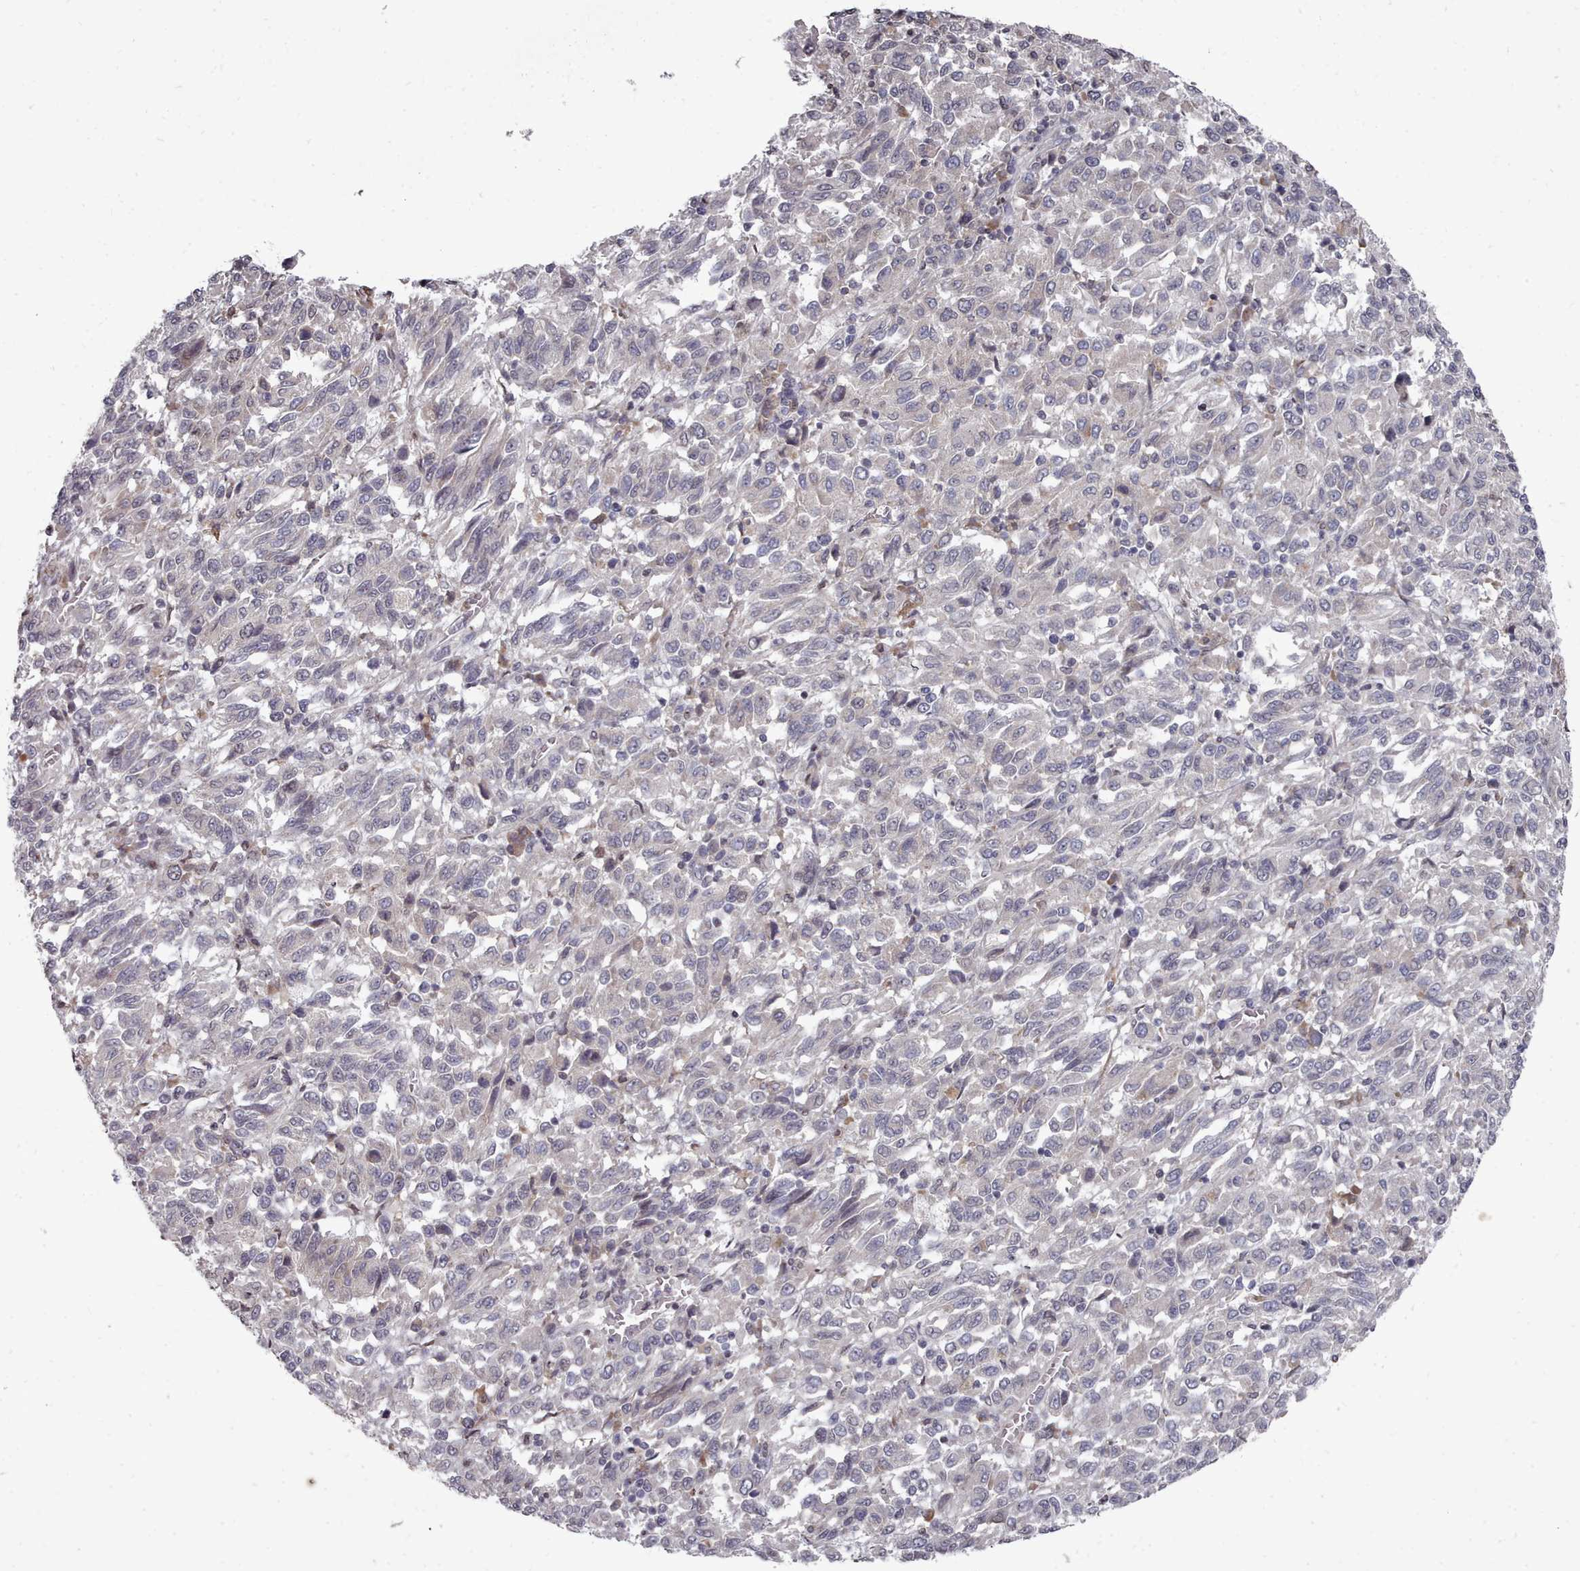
{"staining": {"intensity": "negative", "quantity": "none", "location": "none"}, "tissue": "melanoma", "cell_type": "Tumor cells", "image_type": "cancer", "snomed": [{"axis": "morphology", "description": "Malignant melanoma, Metastatic site"}, {"axis": "topography", "description": "Lung"}], "caption": "A high-resolution micrograph shows immunohistochemistry (IHC) staining of malignant melanoma (metastatic site), which reveals no significant staining in tumor cells. (IHC, brightfield microscopy, high magnification).", "gene": "ACKR3", "patient": {"sex": "male", "age": 64}}